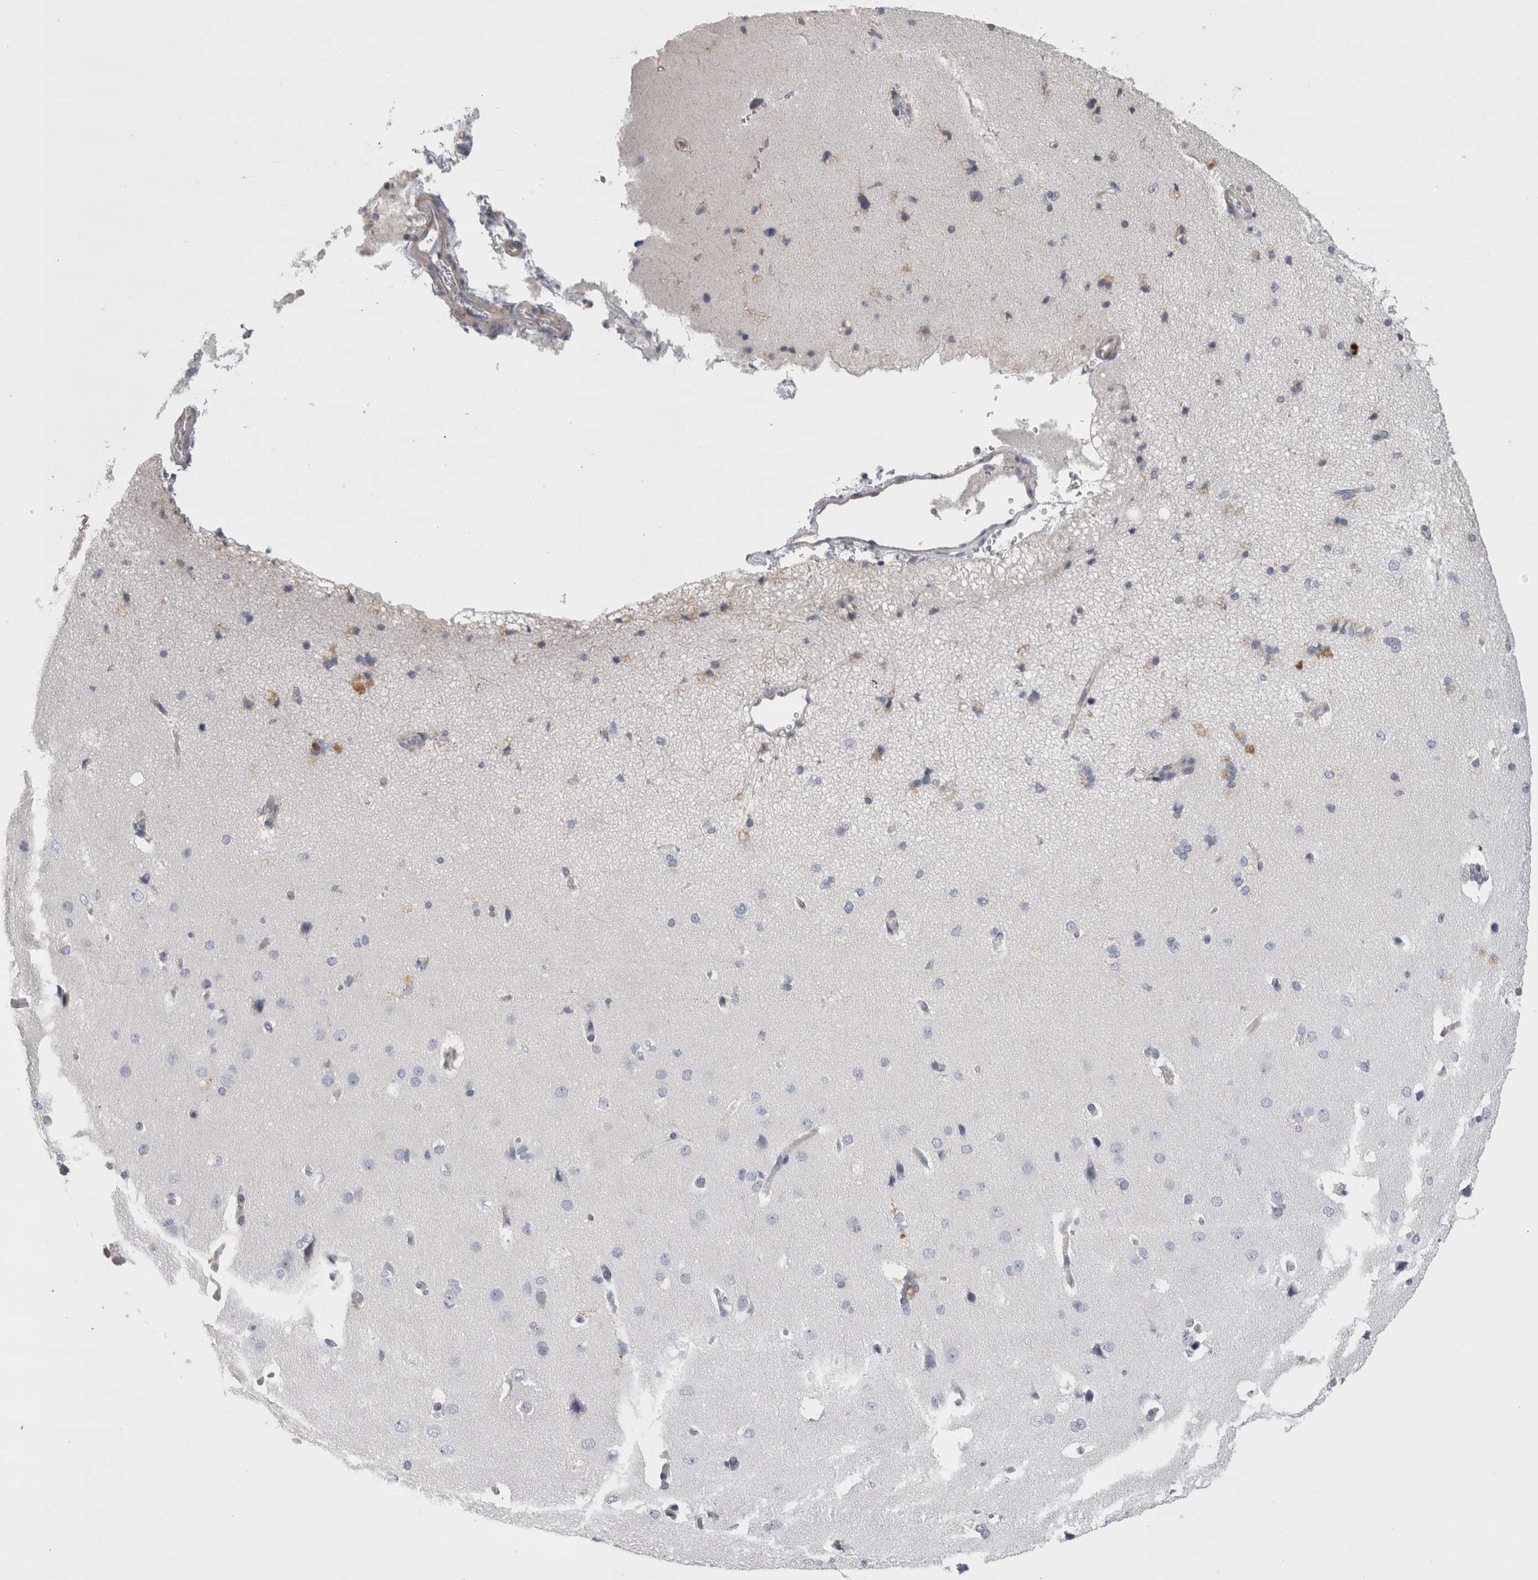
{"staining": {"intensity": "negative", "quantity": "none", "location": "none"}, "tissue": "cerebral cortex", "cell_type": "Endothelial cells", "image_type": "normal", "snomed": [{"axis": "morphology", "description": "Normal tissue, NOS"}, {"axis": "topography", "description": "Cerebral cortex"}], "caption": "Endothelial cells show no significant protein positivity in unremarkable cerebral cortex. The staining is performed using DAB brown chromogen with nuclei counter-stained in using hematoxylin.", "gene": "DHRS4", "patient": {"sex": "male", "age": 62}}